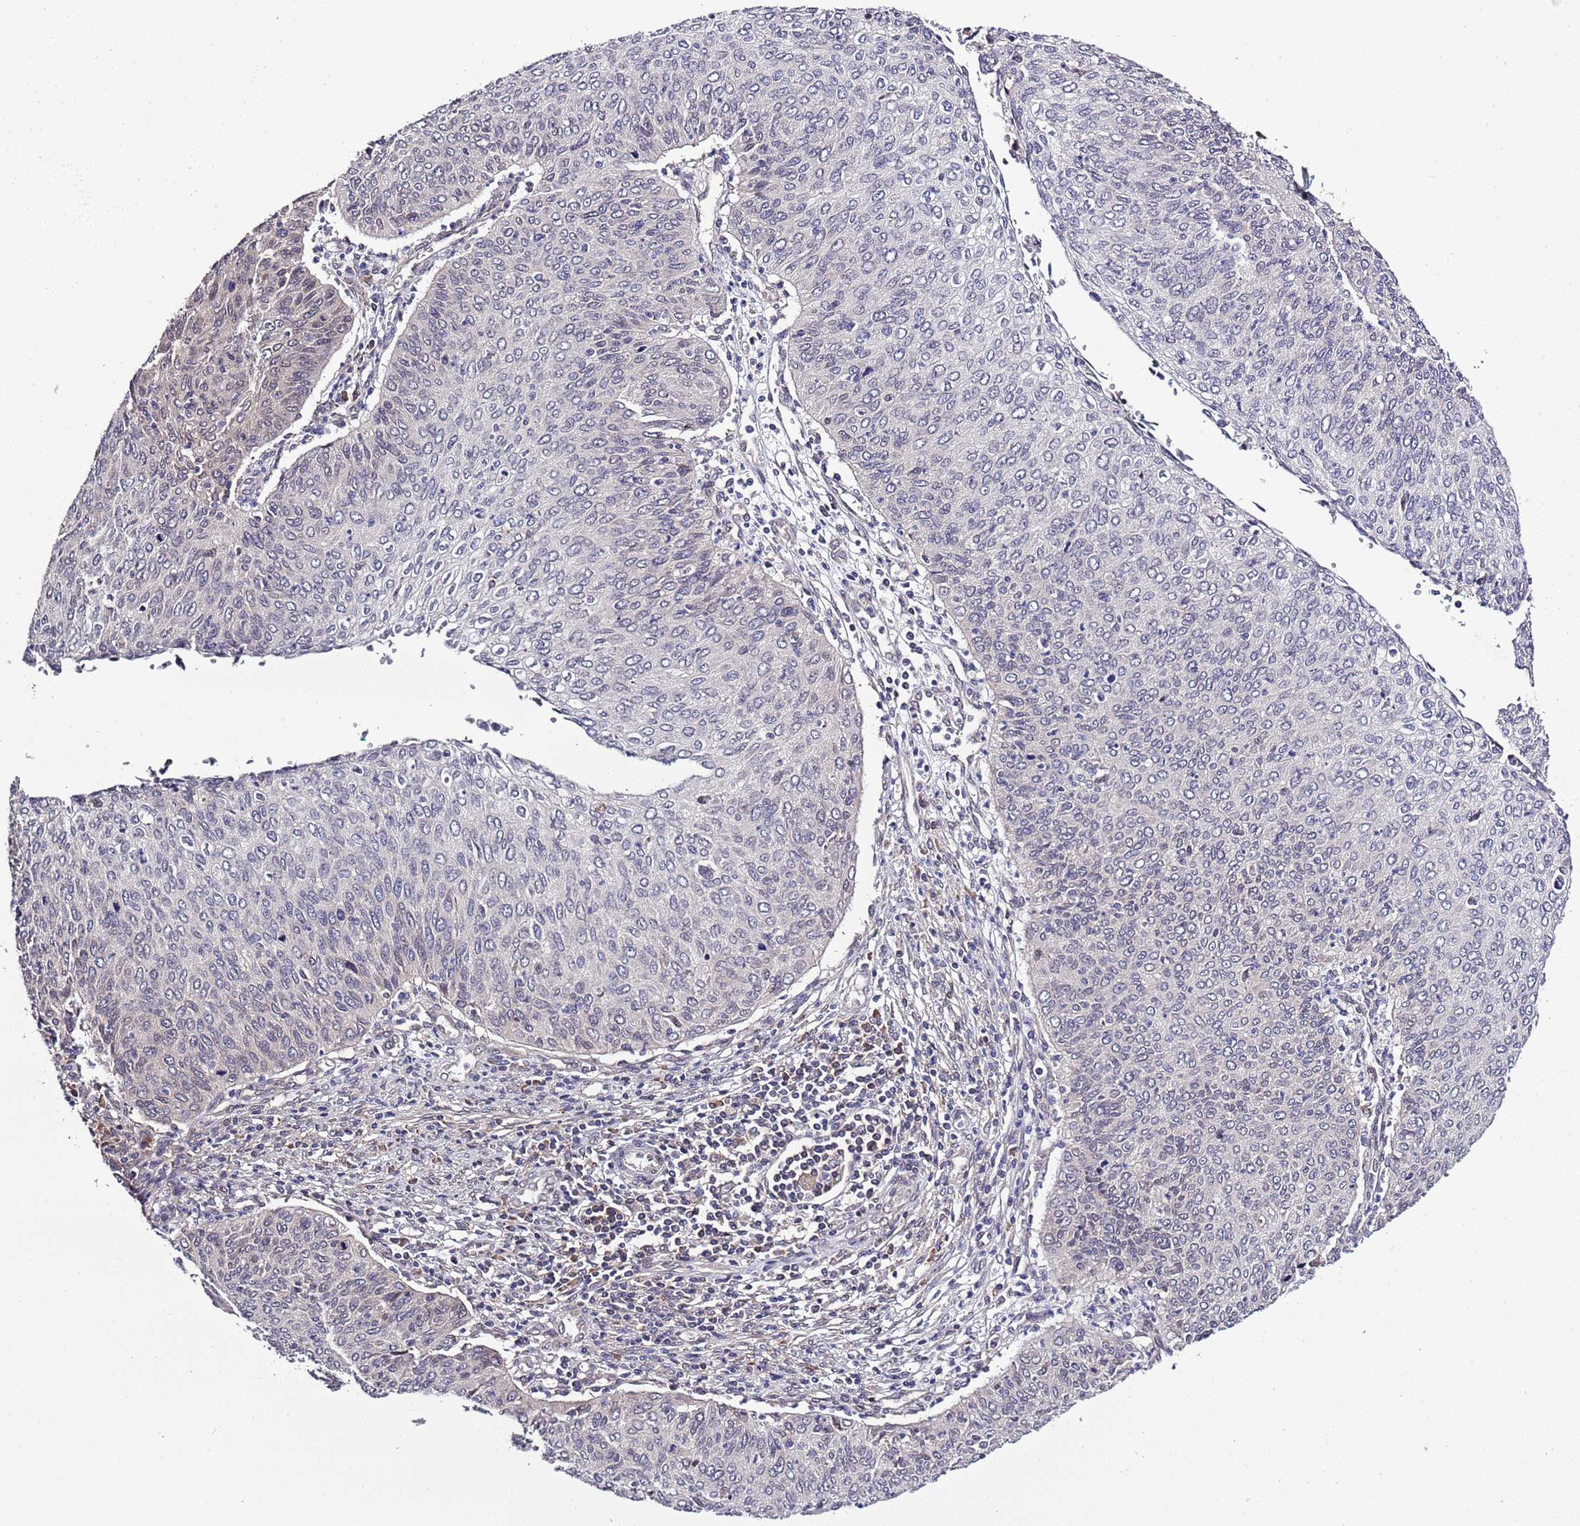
{"staining": {"intensity": "negative", "quantity": "none", "location": "none"}, "tissue": "cervical cancer", "cell_type": "Tumor cells", "image_type": "cancer", "snomed": [{"axis": "morphology", "description": "Squamous cell carcinoma, NOS"}, {"axis": "topography", "description": "Cervix"}], "caption": "Immunohistochemistry (IHC) histopathology image of cervical cancer (squamous cell carcinoma) stained for a protein (brown), which shows no expression in tumor cells. (DAB (3,3'-diaminobenzidine) IHC, high magnification).", "gene": "ZNF665", "patient": {"sex": "female", "age": 38}}